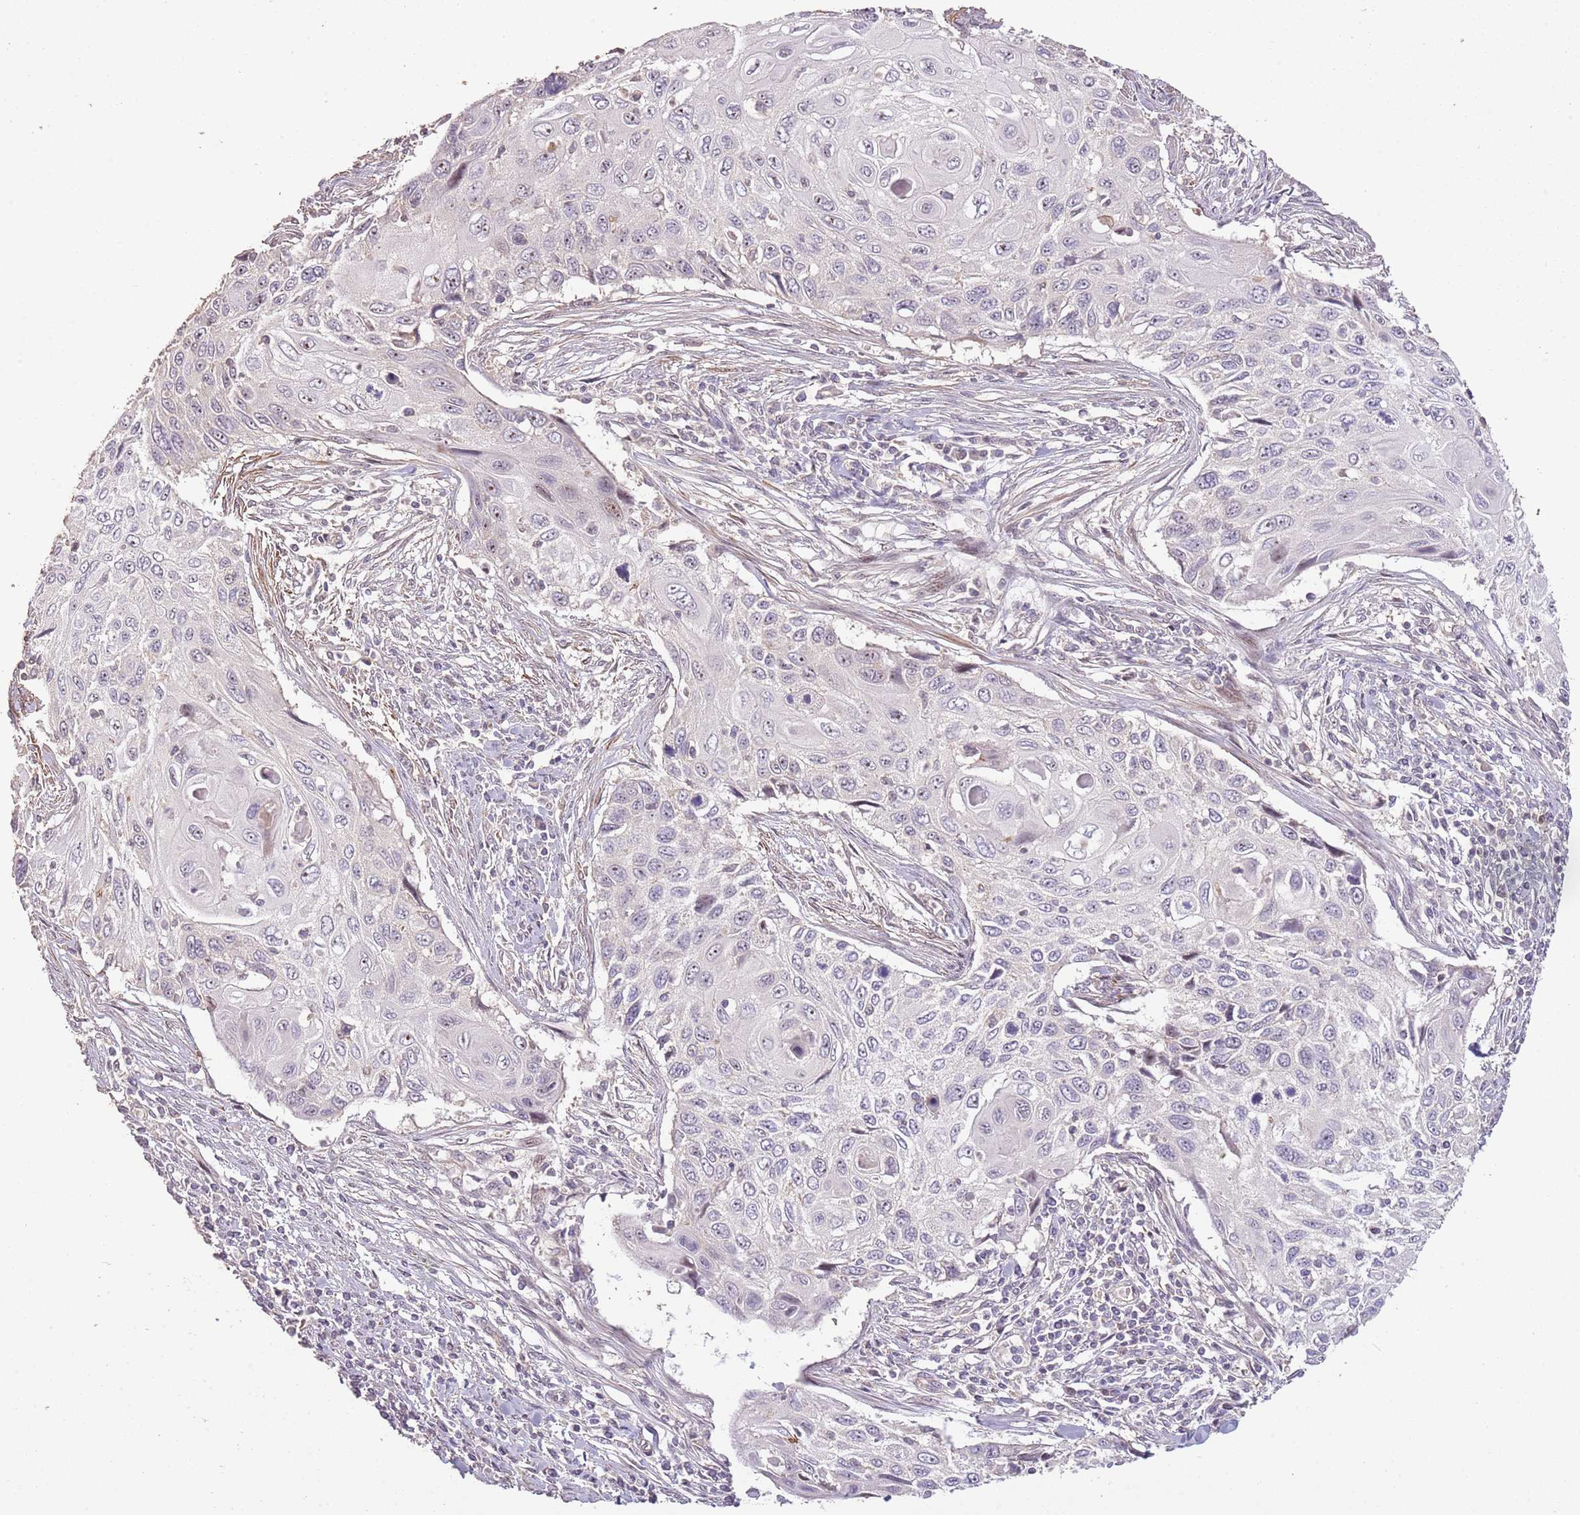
{"staining": {"intensity": "negative", "quantity": "none", "location": "none"}, "tissue": "cervical cancer", "cell_type": "Tumor cells", "image_type": "cancer", "snomed": [{"axis": "morphology", "description": "Squamous cell carcinoma, NOS"}, {"axis": "topography", "description": "Cervix"}], "caption": "An IHC image of cervical squamous cell carcinoma is shown. There is no staining in tumor cells of cervical squamous cell carcinoma.", "gene": "ADTRP", "patient": {"sex": "female", "age": 70}}